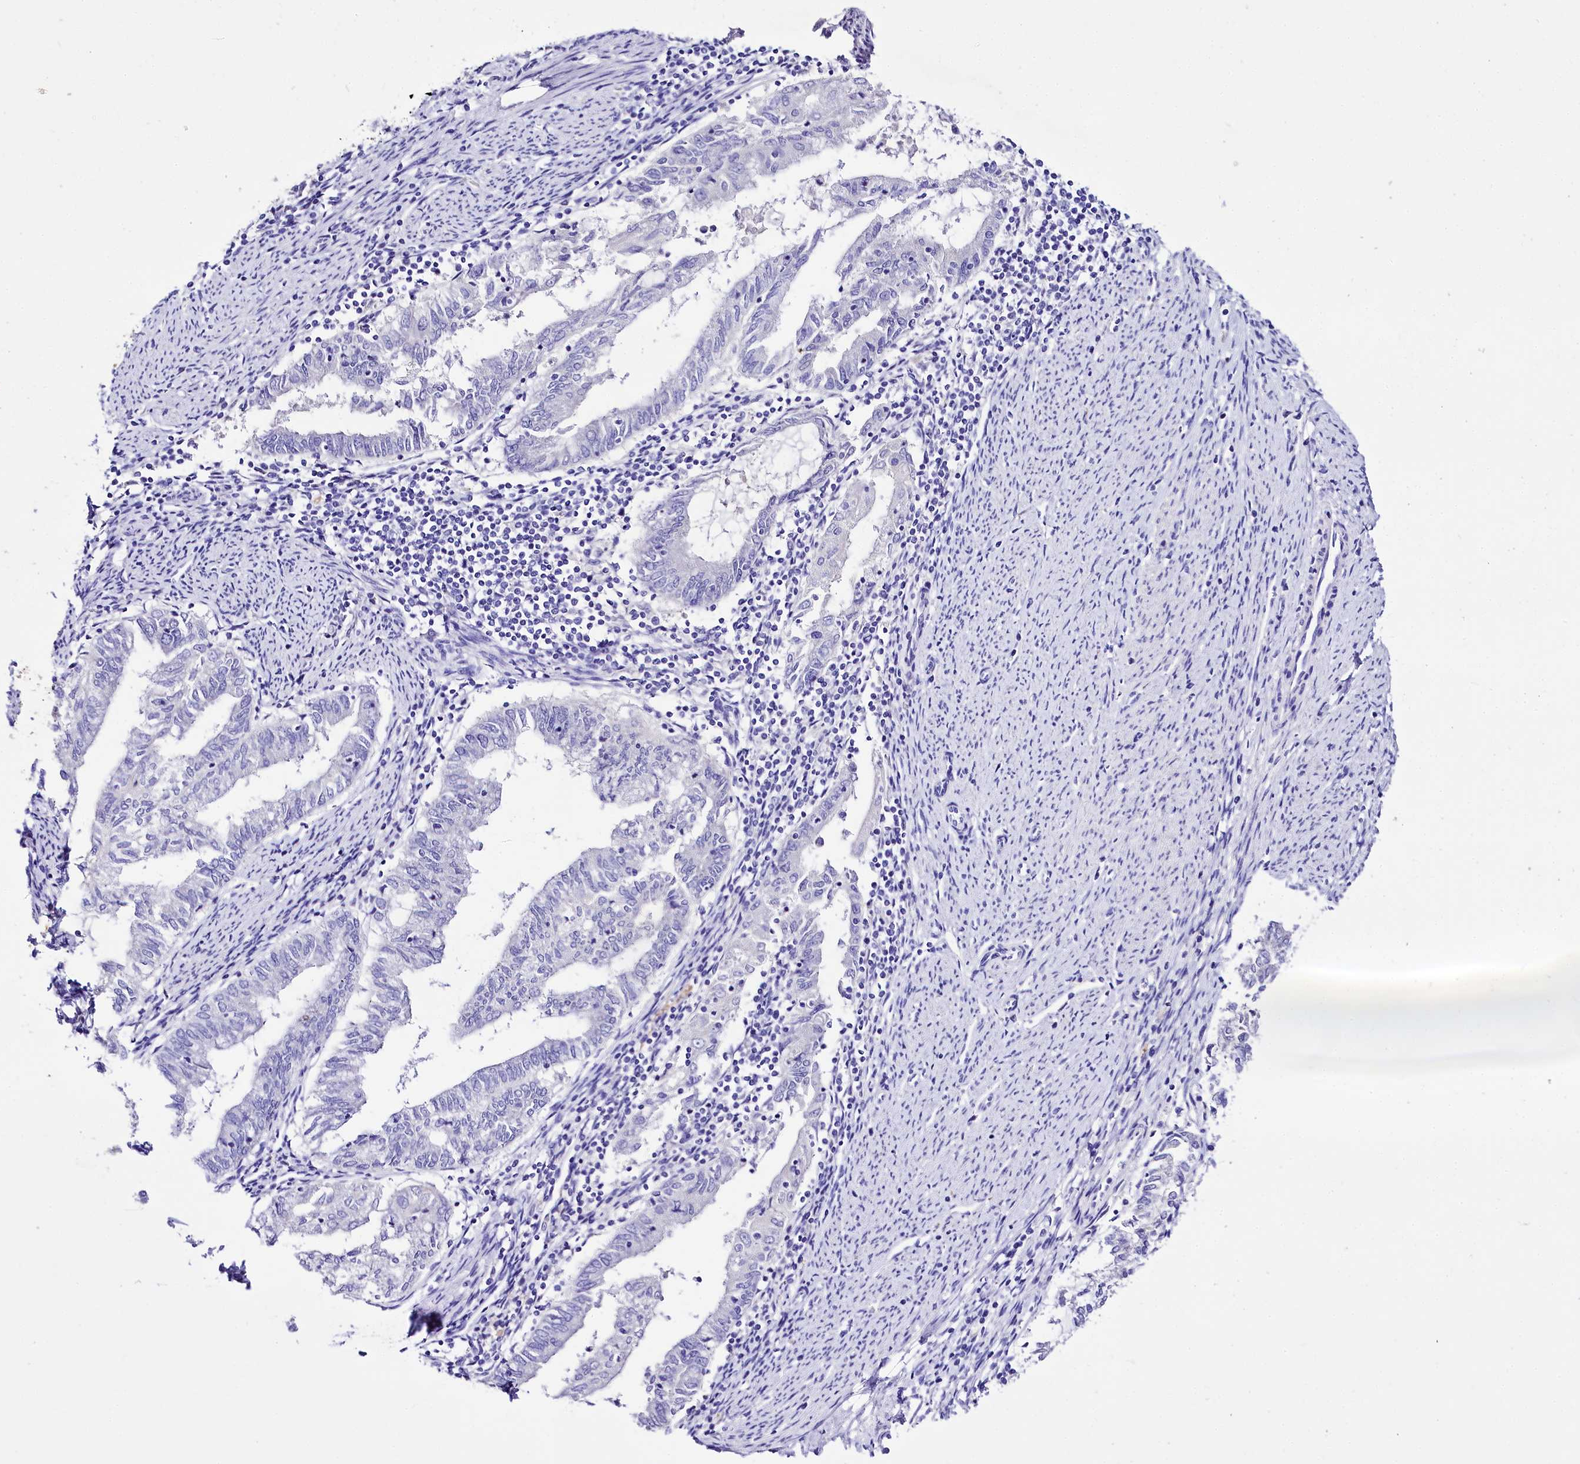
{"staining": {"intensity": "negative", "quantity": "none", "location": "none"}, "tissue": "endometrial cancer", "cell_type": "Tumor cells", "image_type": "cancer", "snomed": [{"axis": "morphology", "description": "Adenocarcinoma, NOS"}, {"axis": "topography", "description": "Endometrium"}], "caption": "IHC image of neoplastic tissue: human endometrial adenocarcinoma stained with DAB shows no significant protein positivity in tumor cells. (IHC, brightfield microscopy, high magnification).", "gene": "A2ML1", "patient": {"sex": "female", "age": 79}}